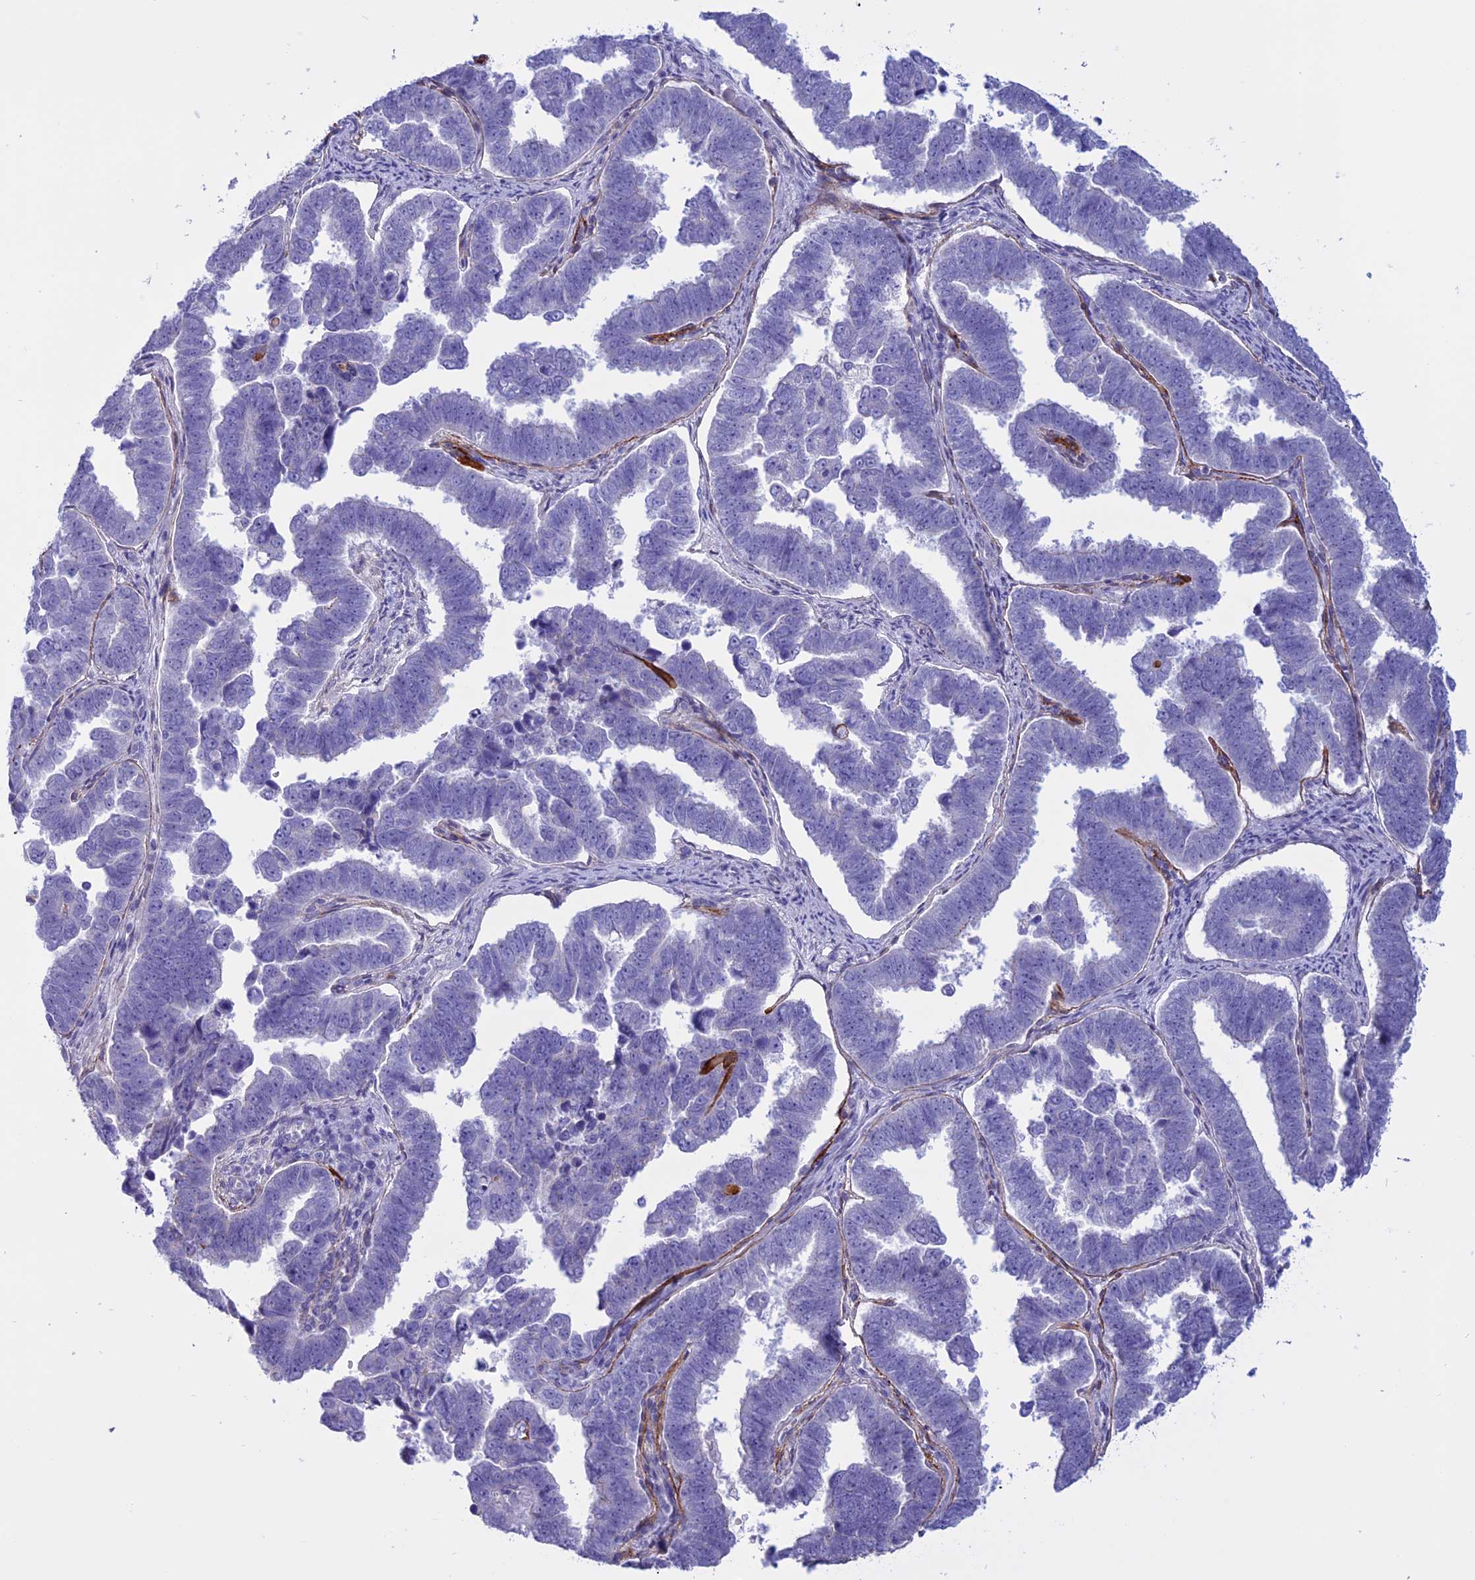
{"staining": {"intensity": "negative", "quantity": "none", "location": "none"}, "tissue": "endometrial cancer", "cell_type": "Tumor cells", "image_type": "cancer", "snomed": [{"axis": "morphology", "description": "Adenocarcinoma, NOS"}, {"axis": "topography", "description": "Endometrium"}], "caption": "Immunohistochemistry (IHC) photomicrograph of endometrial adenocarcinoma stained for a protein (brown), which shows no staining in tumor cells.", "gene": "SPHKAP", "patient": {"sex": "female", "age": 75}}